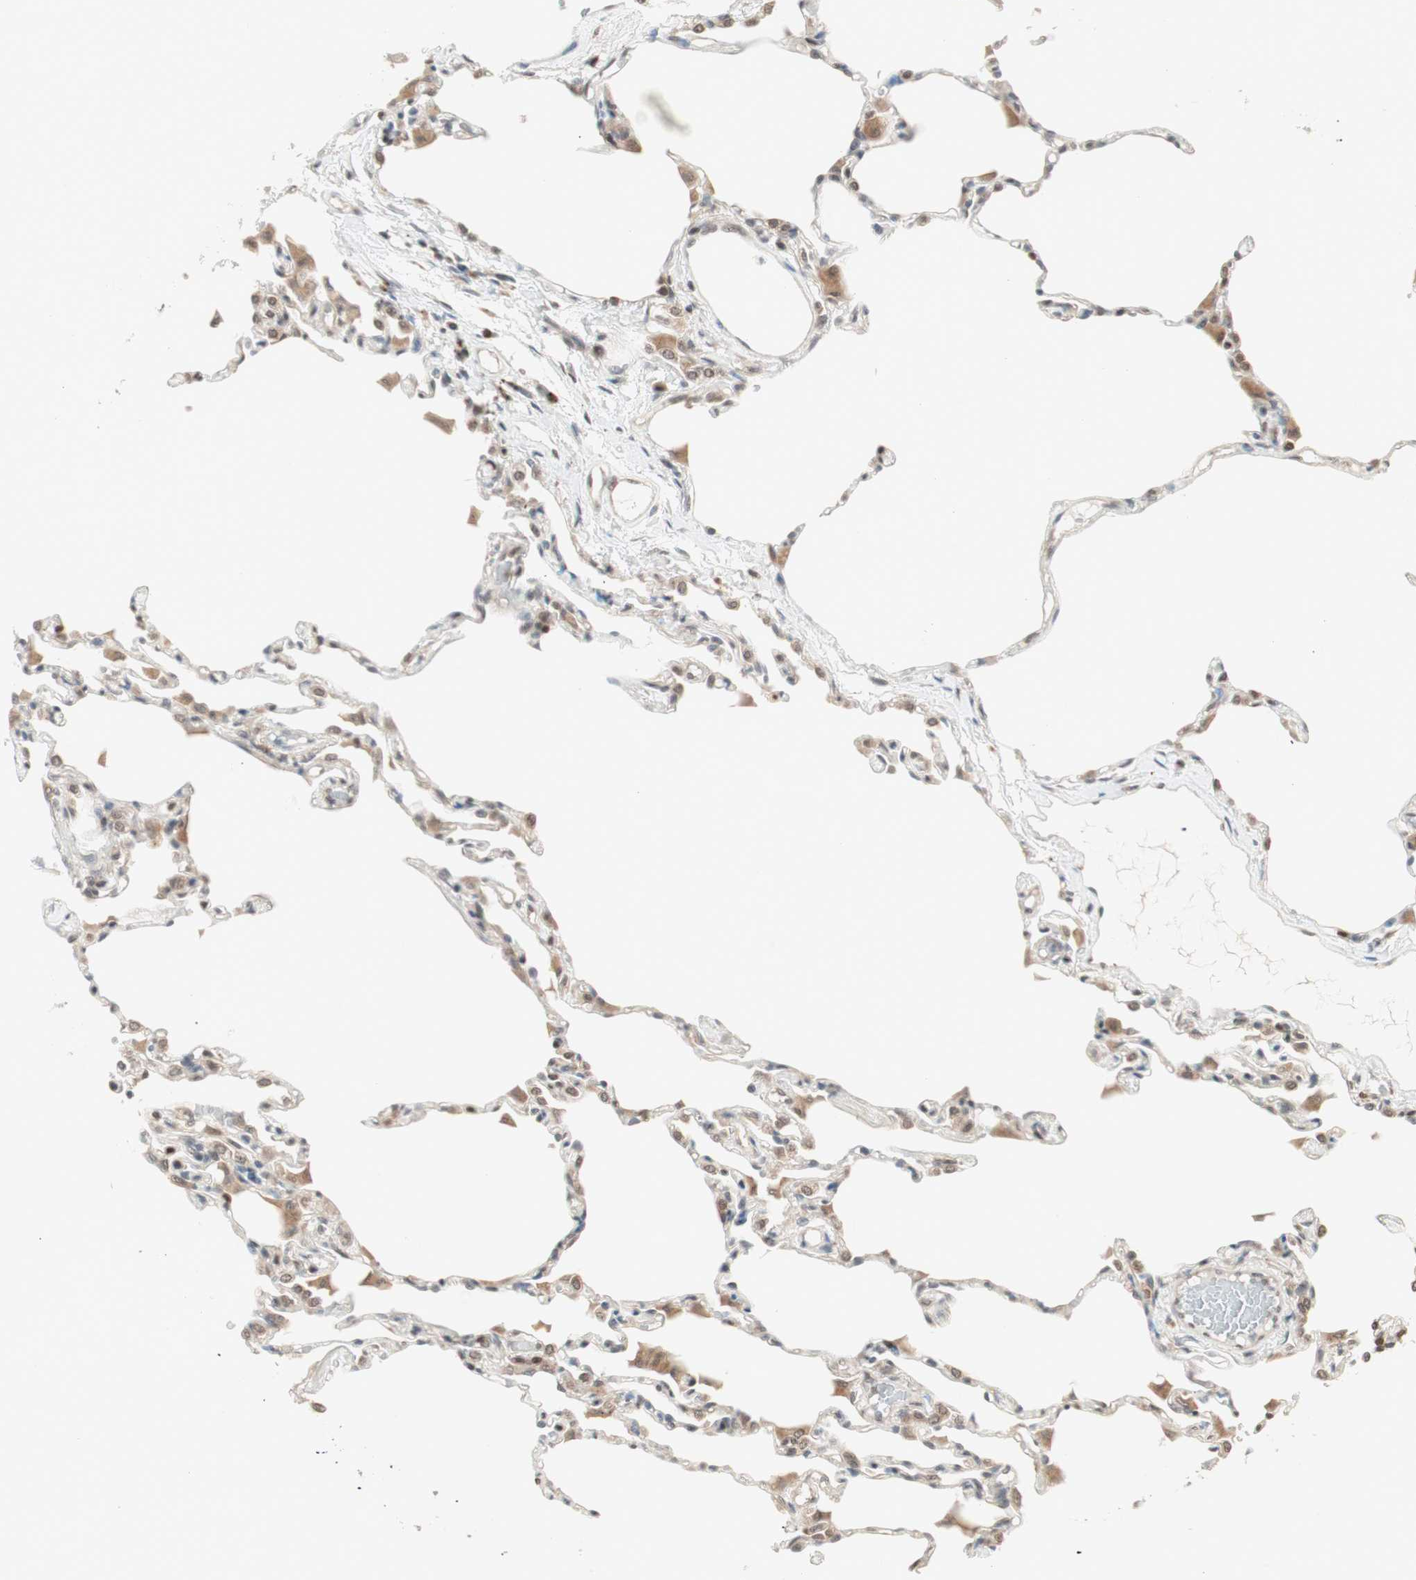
{"staining": {"intensity": "moderate", "quantity": "25%-75%", "location": "nuclear"}, "tissue": "lung", "cell_type": "Alveolar cells", "image_type": "normal", "snomed": [{"axis": "morphology", "description": "Normal tissue, NOS"}, {"axis": "topography", "description": "Lung"}], "caption": "Immunohistochemical staining of normal lung displays moderate nuclear protein positivity in about 25%-75% of alveolar cells. (Brightfield microscopy of DAB IHC at high magnification).", "gene": "UBE2I", "patient": {"sex": "female", "age": 49}}